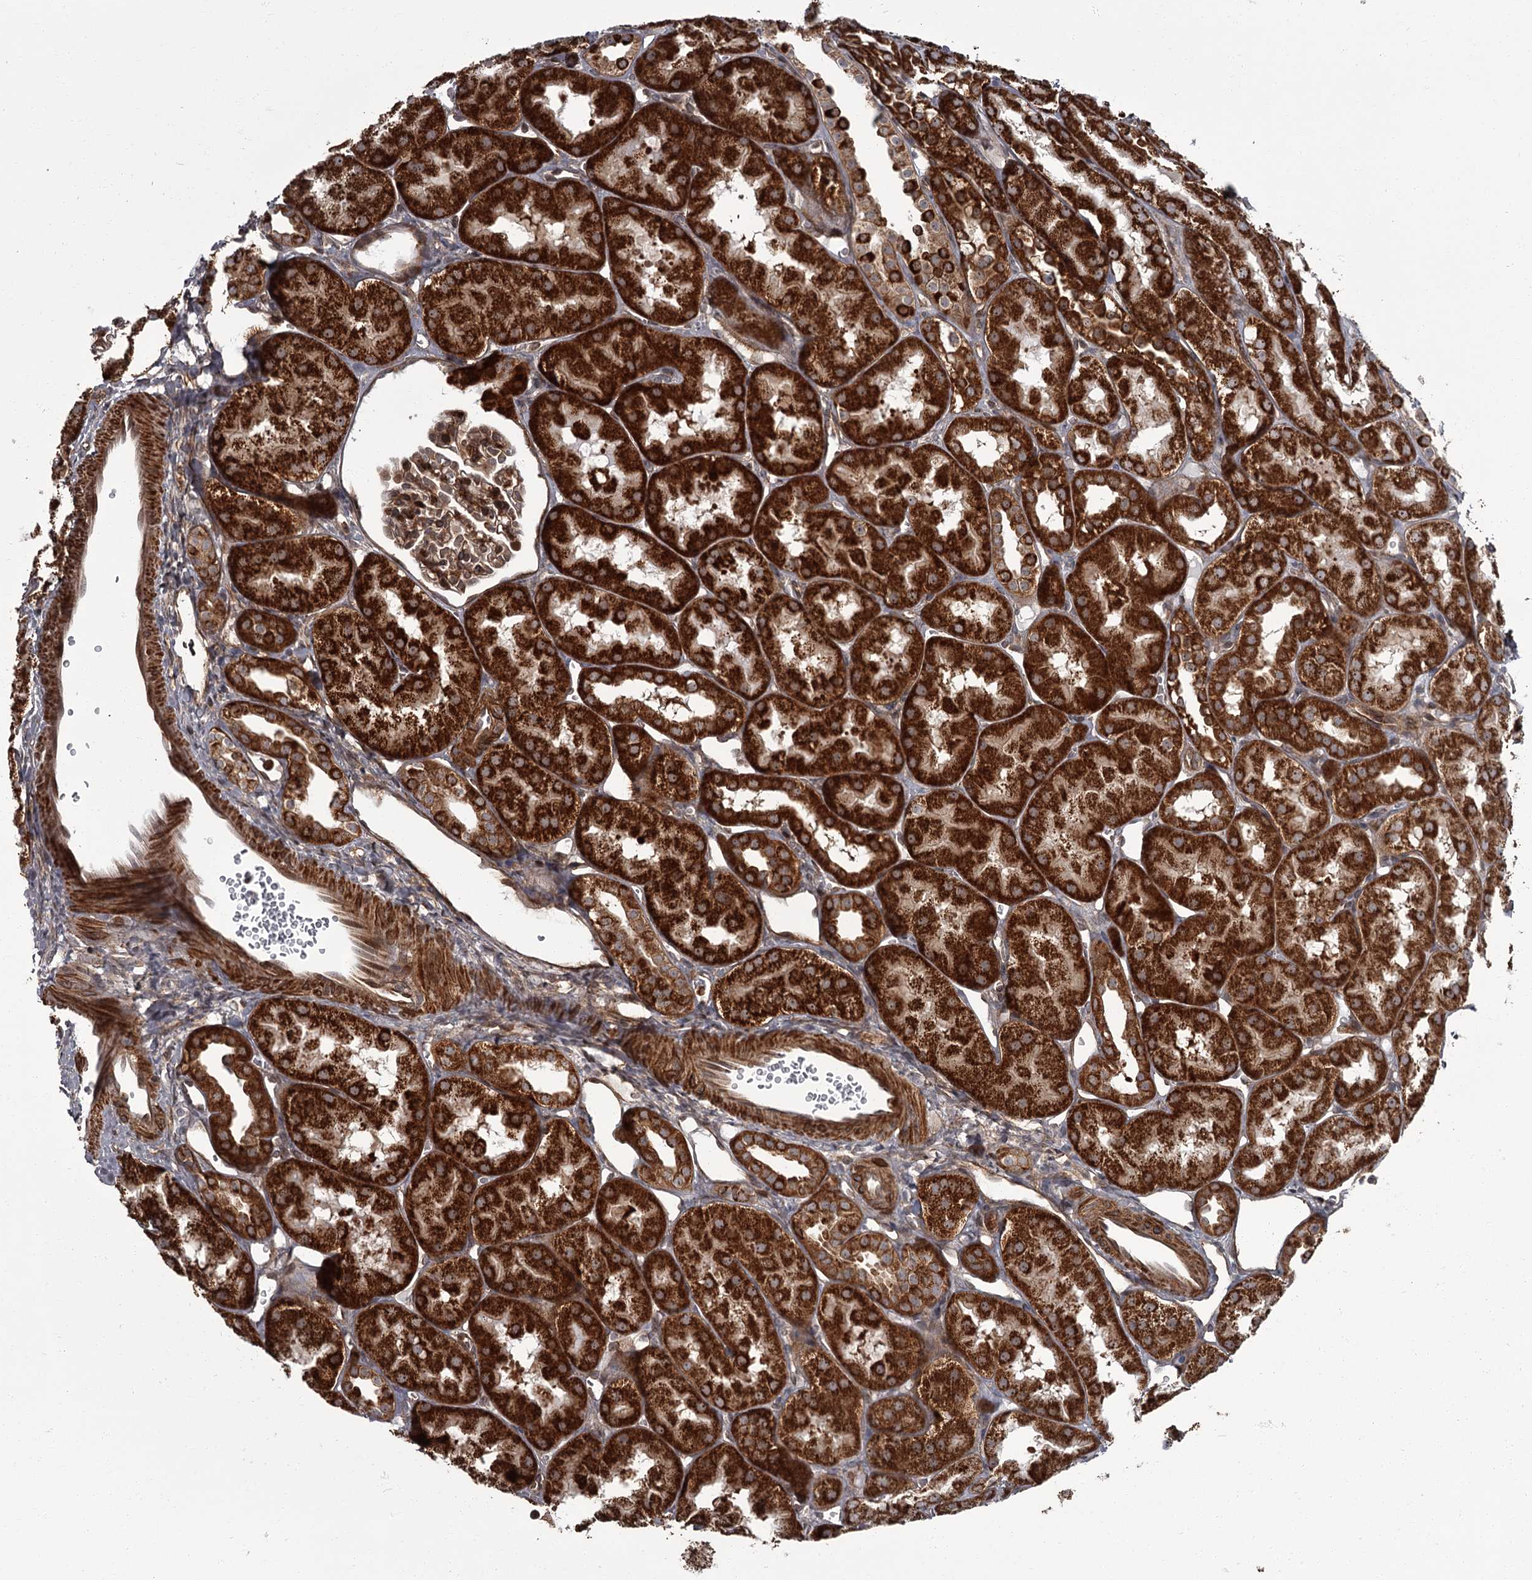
{"staining": {"intensity": "strong", "quantity": "25%-75%", "location": "cytoplasmic/membranous"}, "tissue": "kidney", "cell_type": "Cells in glomeruli", "image_type": "normal", "snomed": [{"axis": "morphology", "description": "Normal tissue, NOS"}, {"axis": "topography", "description": "Kidney"}, {"axis": "topography", "description": "Urinary bladder"}], "caption": "A brown stain shows strong cytoplasmic/membranous staining of a protein in cells in glomeruli of unremarkable kidney. (IHC, brightfield microscopy, high magnification).", "gene": "THAP9", "patient": {"sex": "male", "age": 16}}